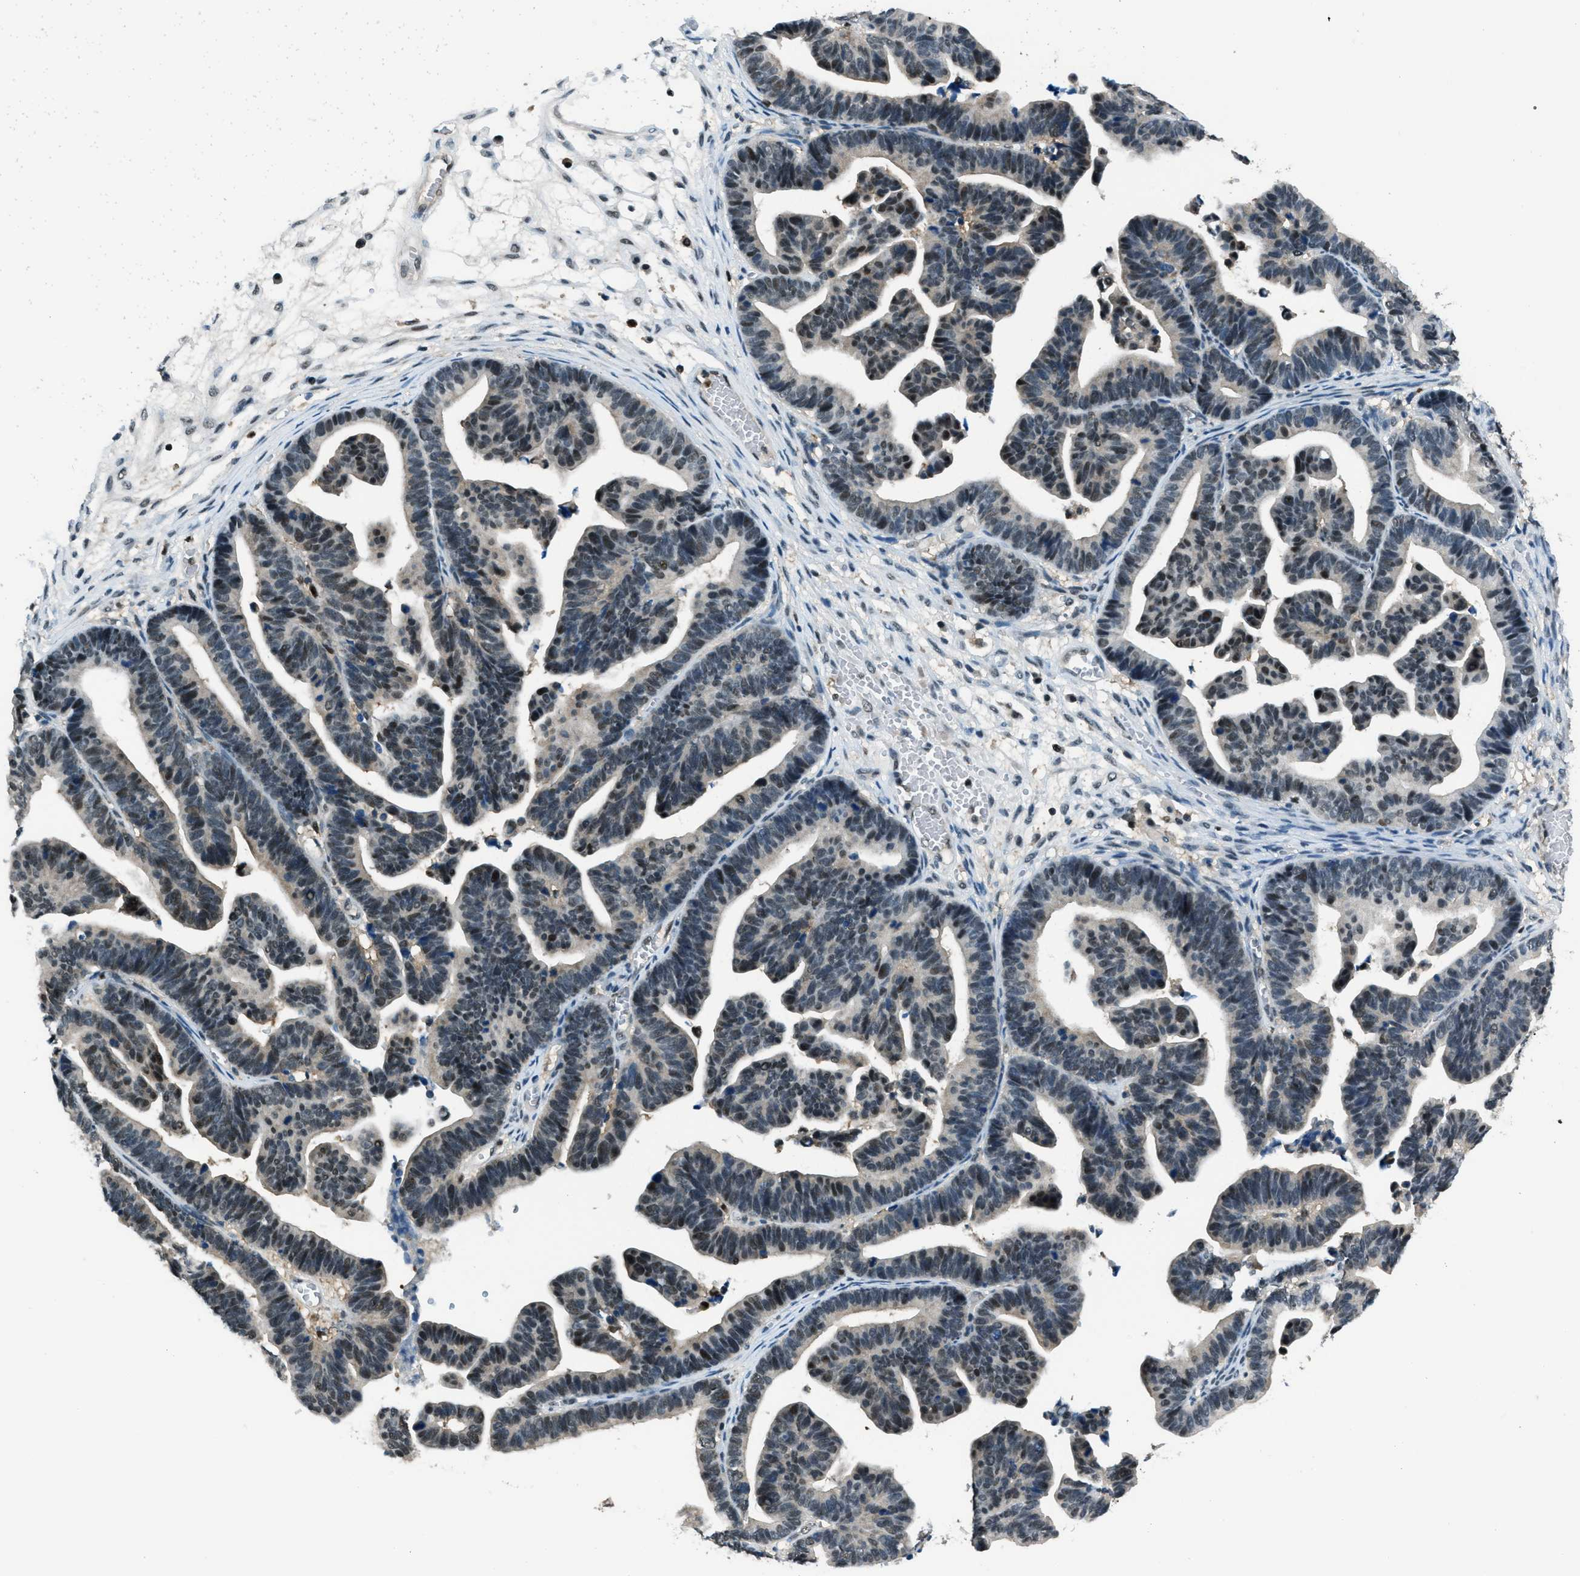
{"staining": {"intensity": "moderate", "quantity": "25%-75%", "location": "nuclear"}, "tissue": "ovarian cancer", "cell_type": "Tumor cells", "image_type": "cancer", "snomed": [{"axis": "morphology", "description": "Cystadenocarcinoma, serous, NOS"}, {"axis": "topography", "description": "Ovary"}], "caption": "DAB (3,3'-diaminobenzidine) immunohistochemical staining of serous cystadenocarcinoma (ovarian) shows moderate nuclear protein positivity in about 25%-75% of tumor cells.", "gene": "OGFR", "patient": {"sex": "female", "age": 56}}